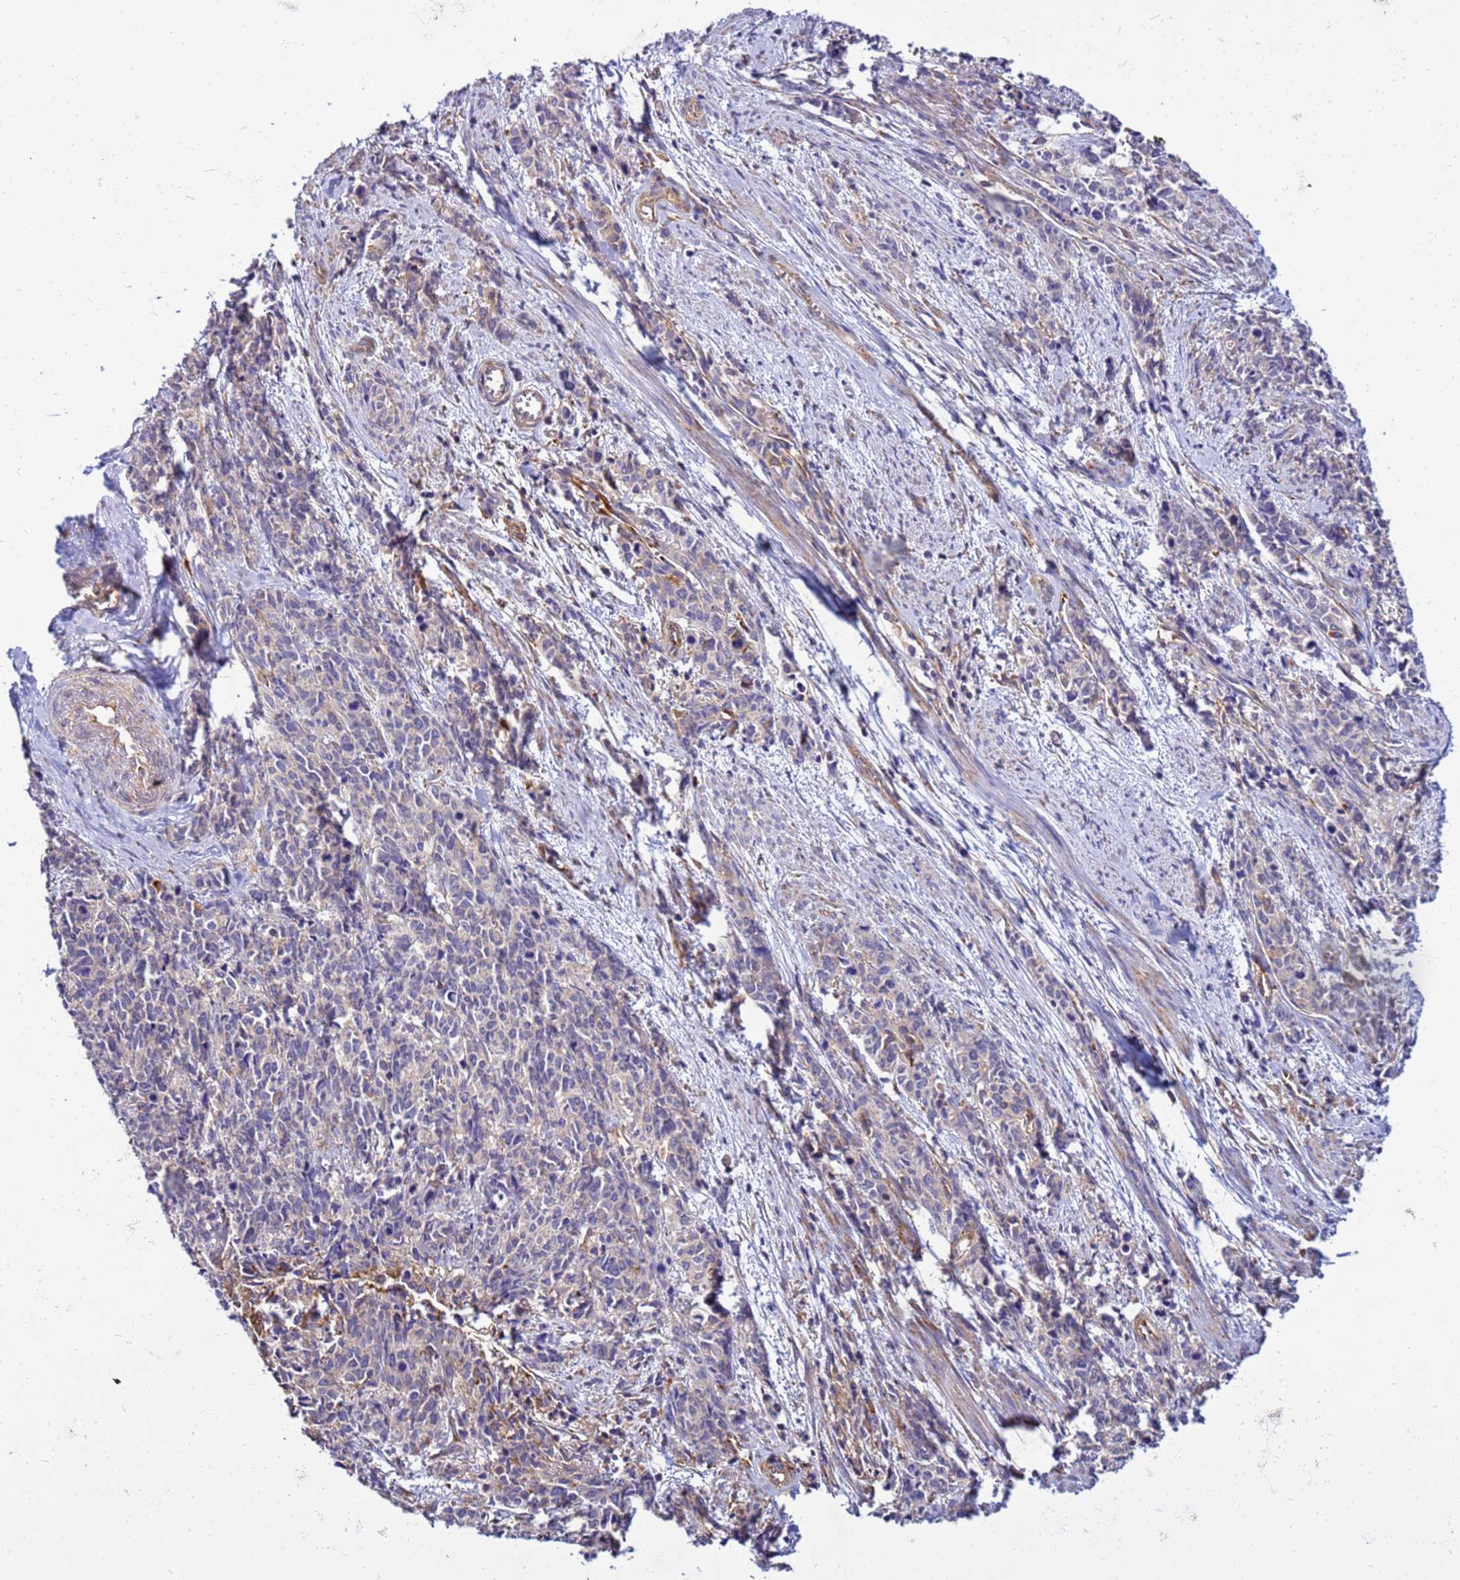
{"staining": {"intensity": "negative", "quantity": "none", "location": "none"}, "tissue": "cervical cancer", "cell_type": "Tumor cells", "image_type": "cancer", "snomed": [{"axis": "morphology", "description": "Squamous cell carcinoma, NOS"}, {"axis": "topography", "description": "Cervix"}], "caption": "Histopathology image shows no protein staining in tumor cells of squamous cell carcinoma (cervical) tissue.", "gene": "PKD1", "patient": {"sex": "female", "age": 60}}